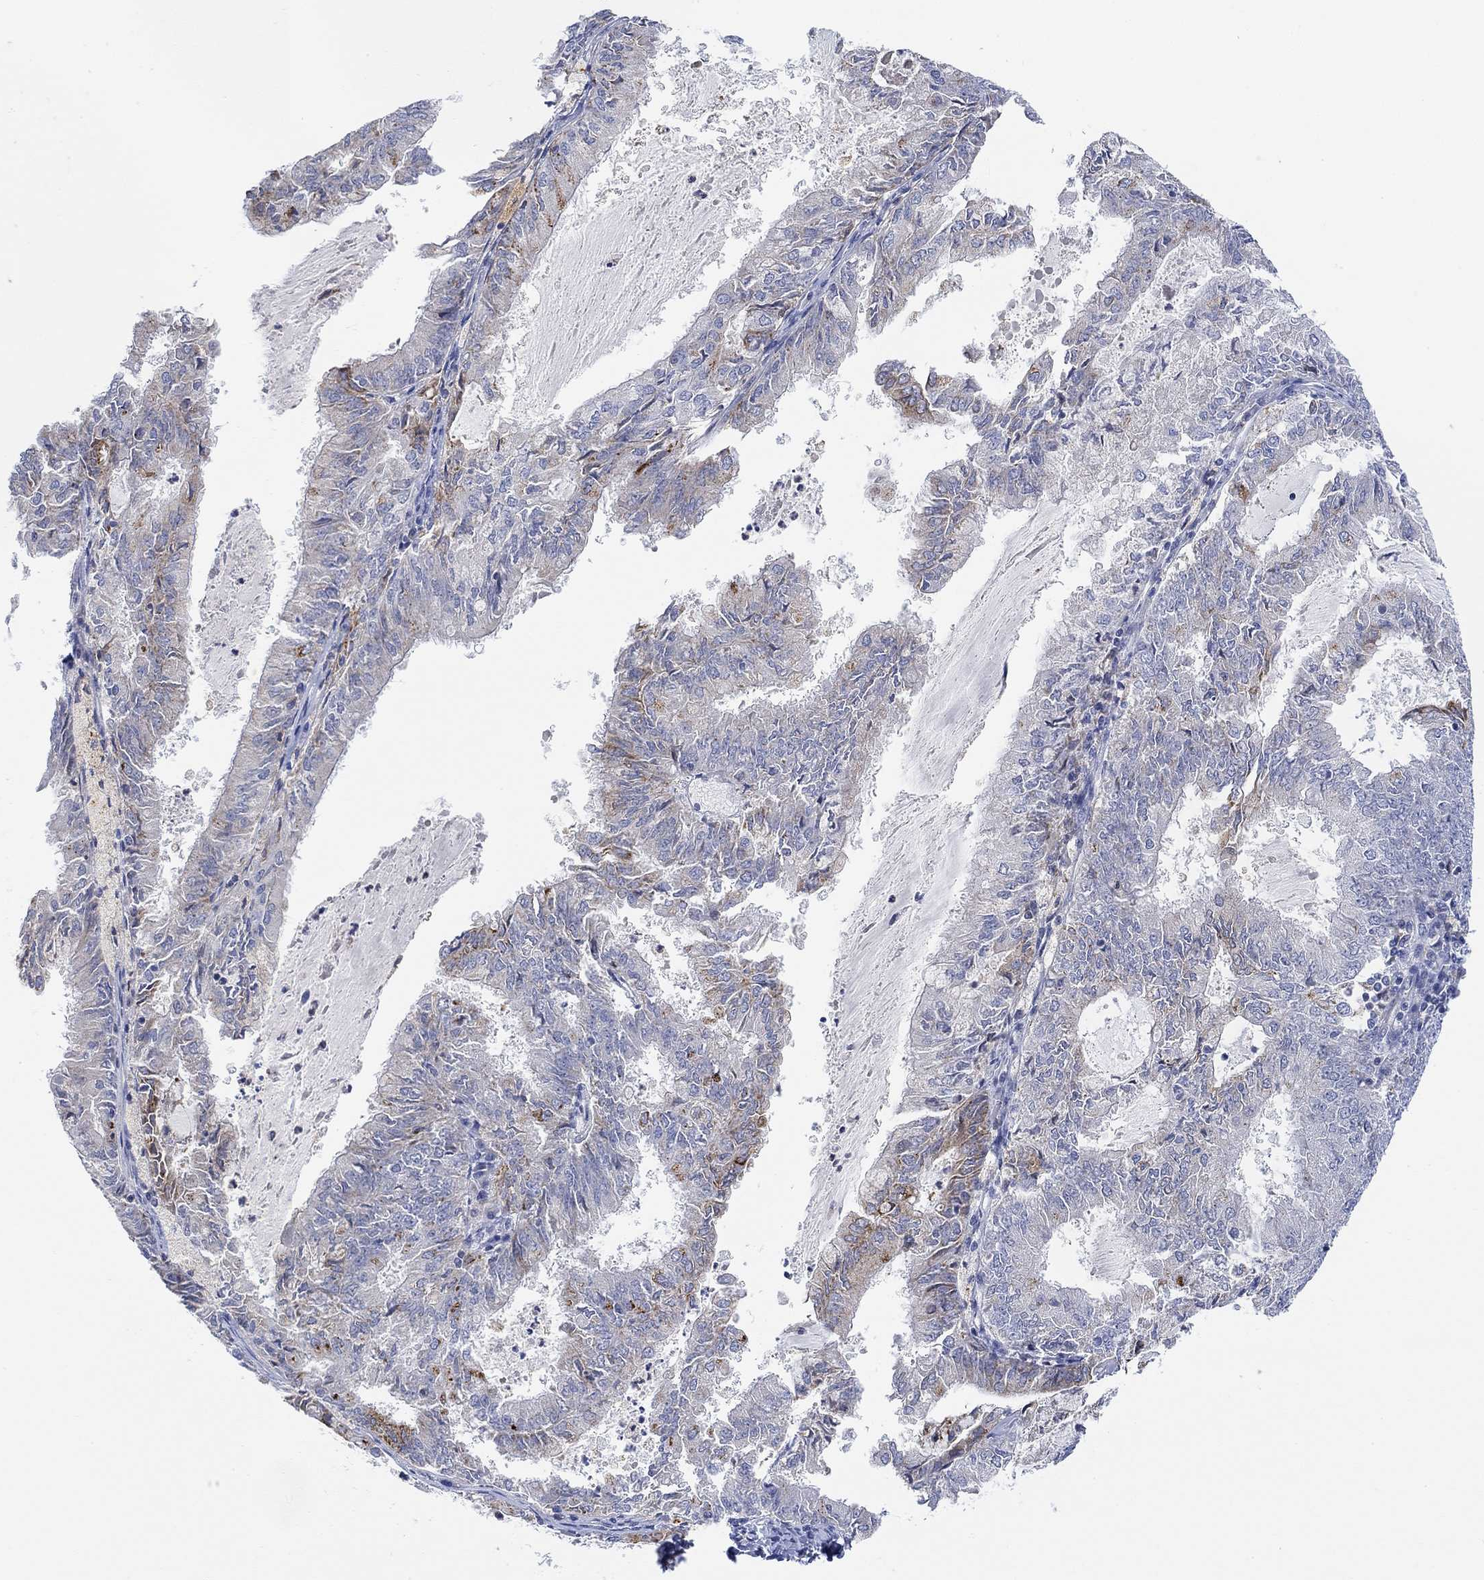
{"staining": {"intensity": "negative", "quantity": "none", "location": "none"}, "tissue": "endometrial cancer", "cell_type": "Tumor cells", "image_type": "cancer", "snomed": [{"axis": "morphology", "description": "Adenocarcinoma, NOS"}, {"axis": "topography", "description": "Endometrium"}], "caption": "DAB (3,3'-diaminobenzidine) immunohistochemical staining of human endometrial cancer (adenocarcinoma) exhibits no significant expression in tumor cells.", "gene": "ACSL1", "patient": {"sex": "female", "age": 57}}